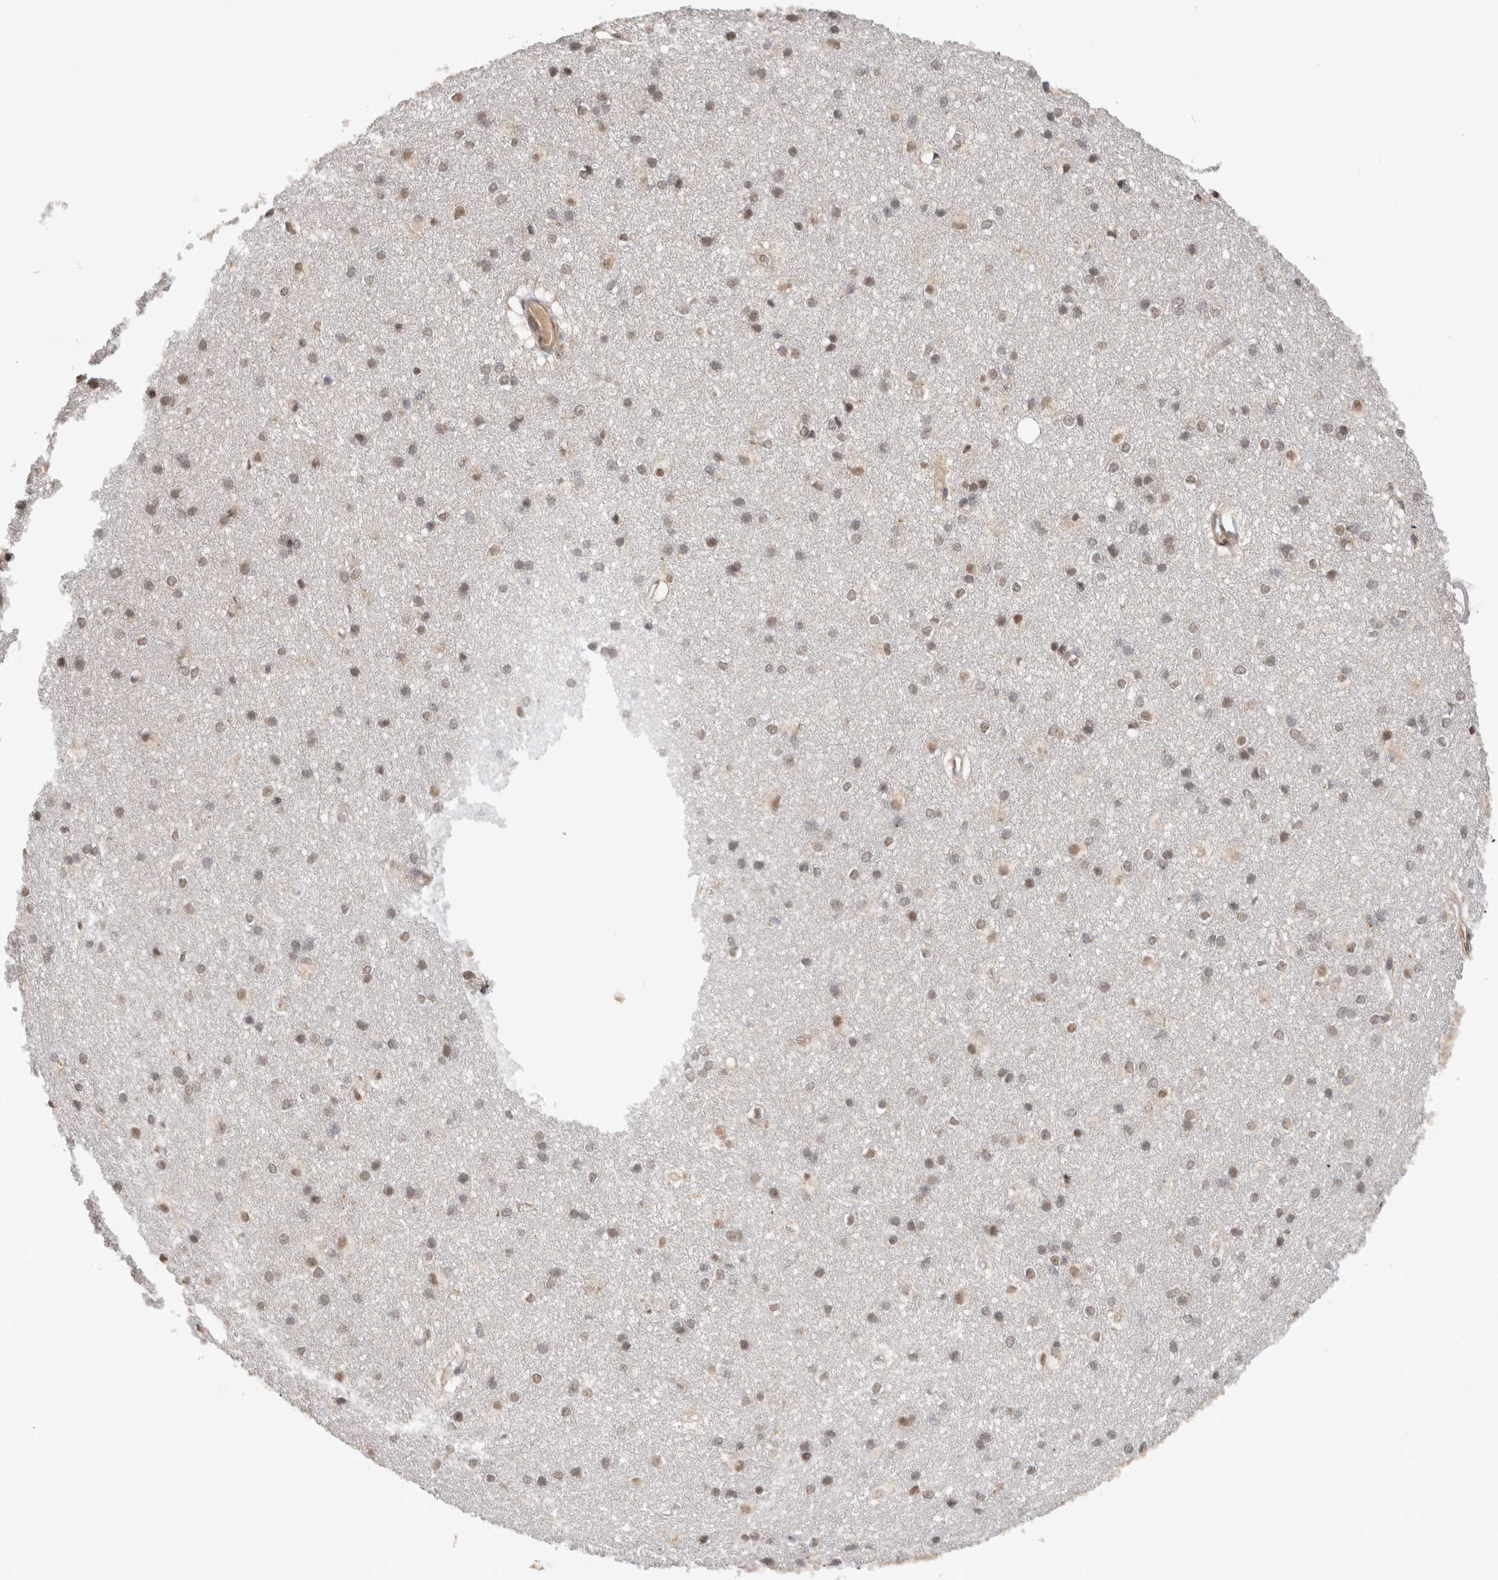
{"staining": {"intensity": "moderate", "quantity": ">75%", "location": "nuclear"}, "tissue": "caudate", "cell_type": "Glial cells", "image_type": "normal", "snomed": [{"axis": "morphology", "description": "Normal tissue, NOS"}, {"axis": "topography", "description": "Lateral ventricle wall"}], "caption": "The histopathology image demonstrates a brown stain indicating the presence of a protein in the nuclear of glial cells in caudate.", "gene": "TMEM65", "patient": {"sex": "female", "age": 19}}